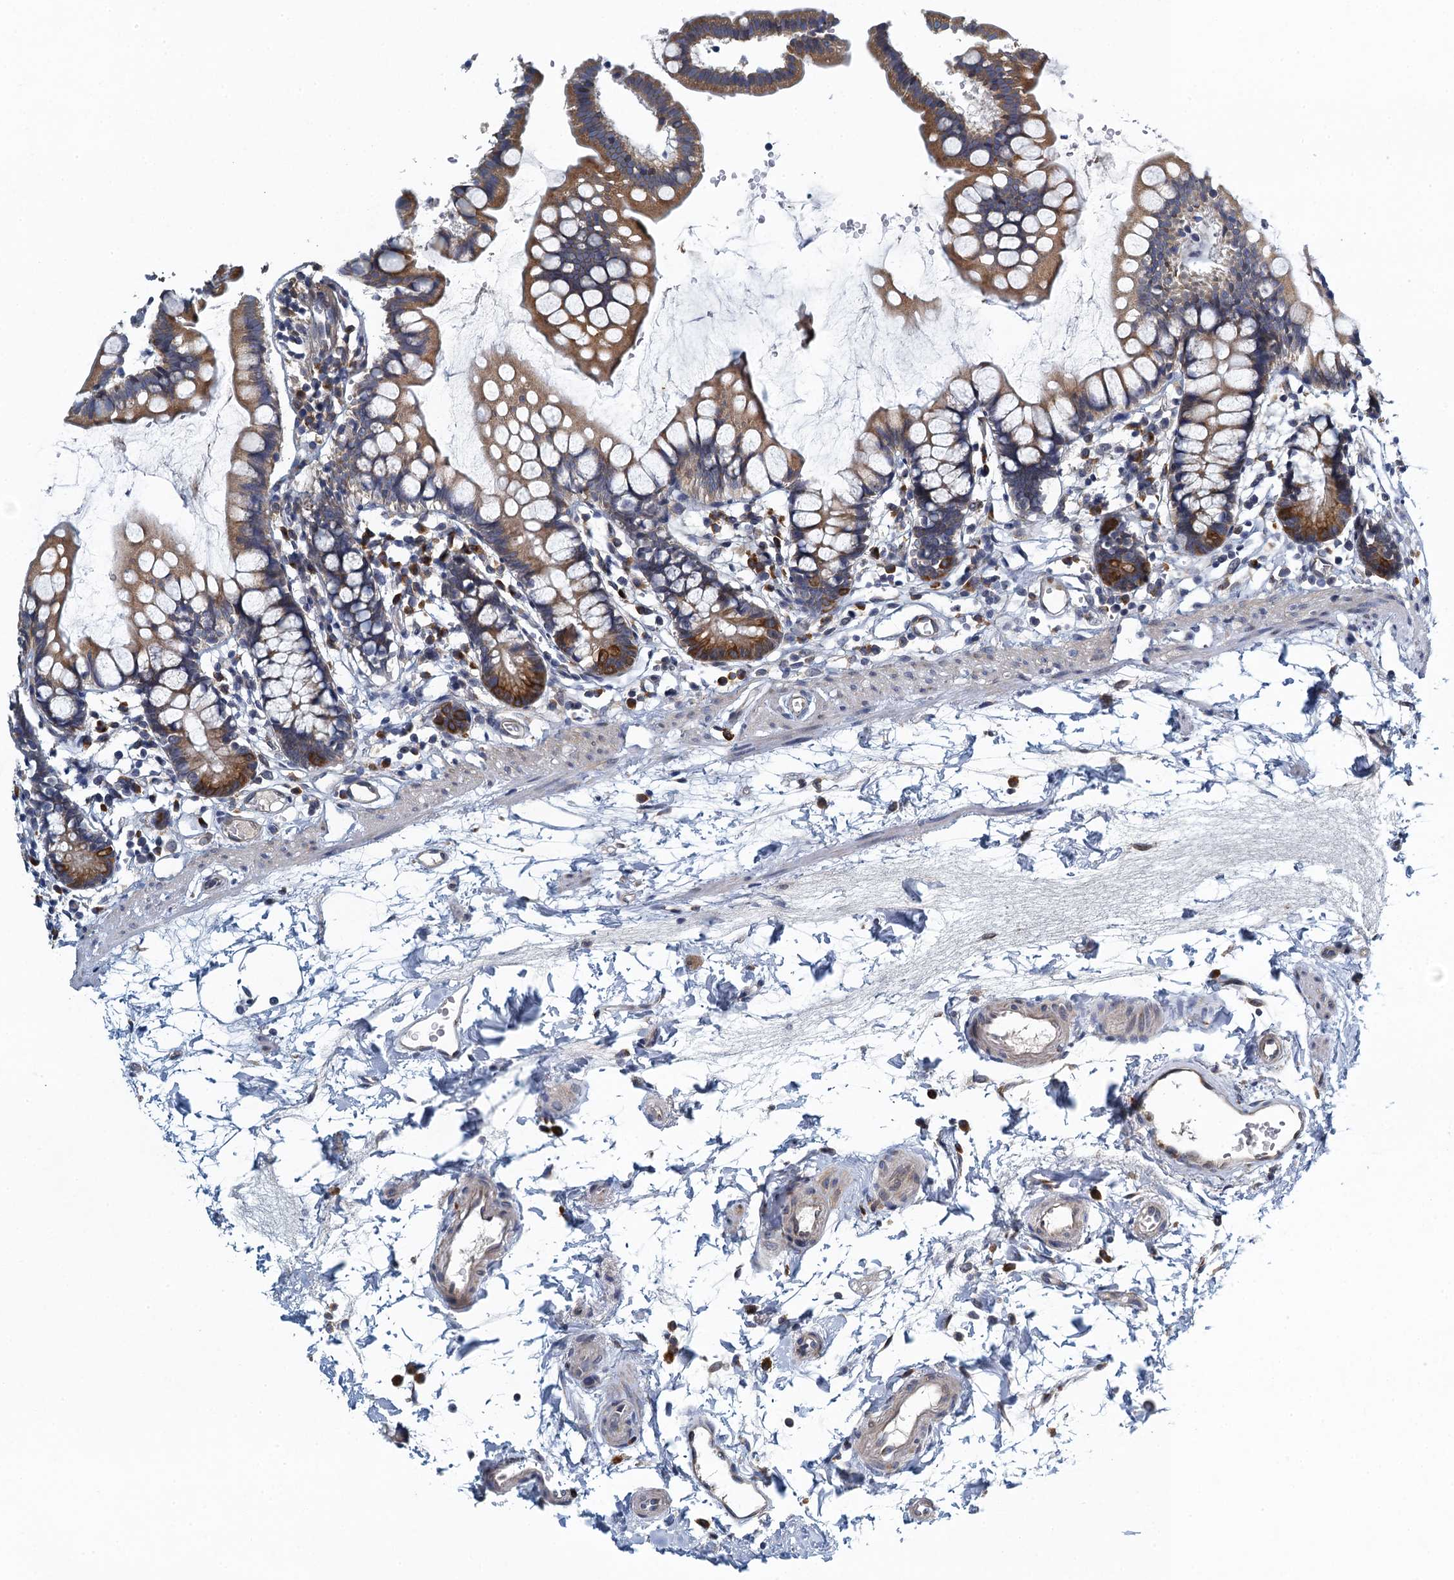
{"staining": {"intensity": "moderate", "quantity": ">75%", "location": "cytoplasmic/membranous"}, "tissue": "small intestine", "cell_type": "Glandular cells", "image_type": "normal", "snomed": [{"axis": "morphology", "description": "Normal tissue, NOS"}, {"axis": "topography", "description": "Small intestine"}], "caption": "High-power microscopy captured an immunohistochemistry (IHC) photomicrograph of unremarkable small intestine, revealing moderate cytoplasmic/membranous staining in about >75% of glandular cells.", "gene": "ALG2", "patient": {"sex": "female", "age": 84}}